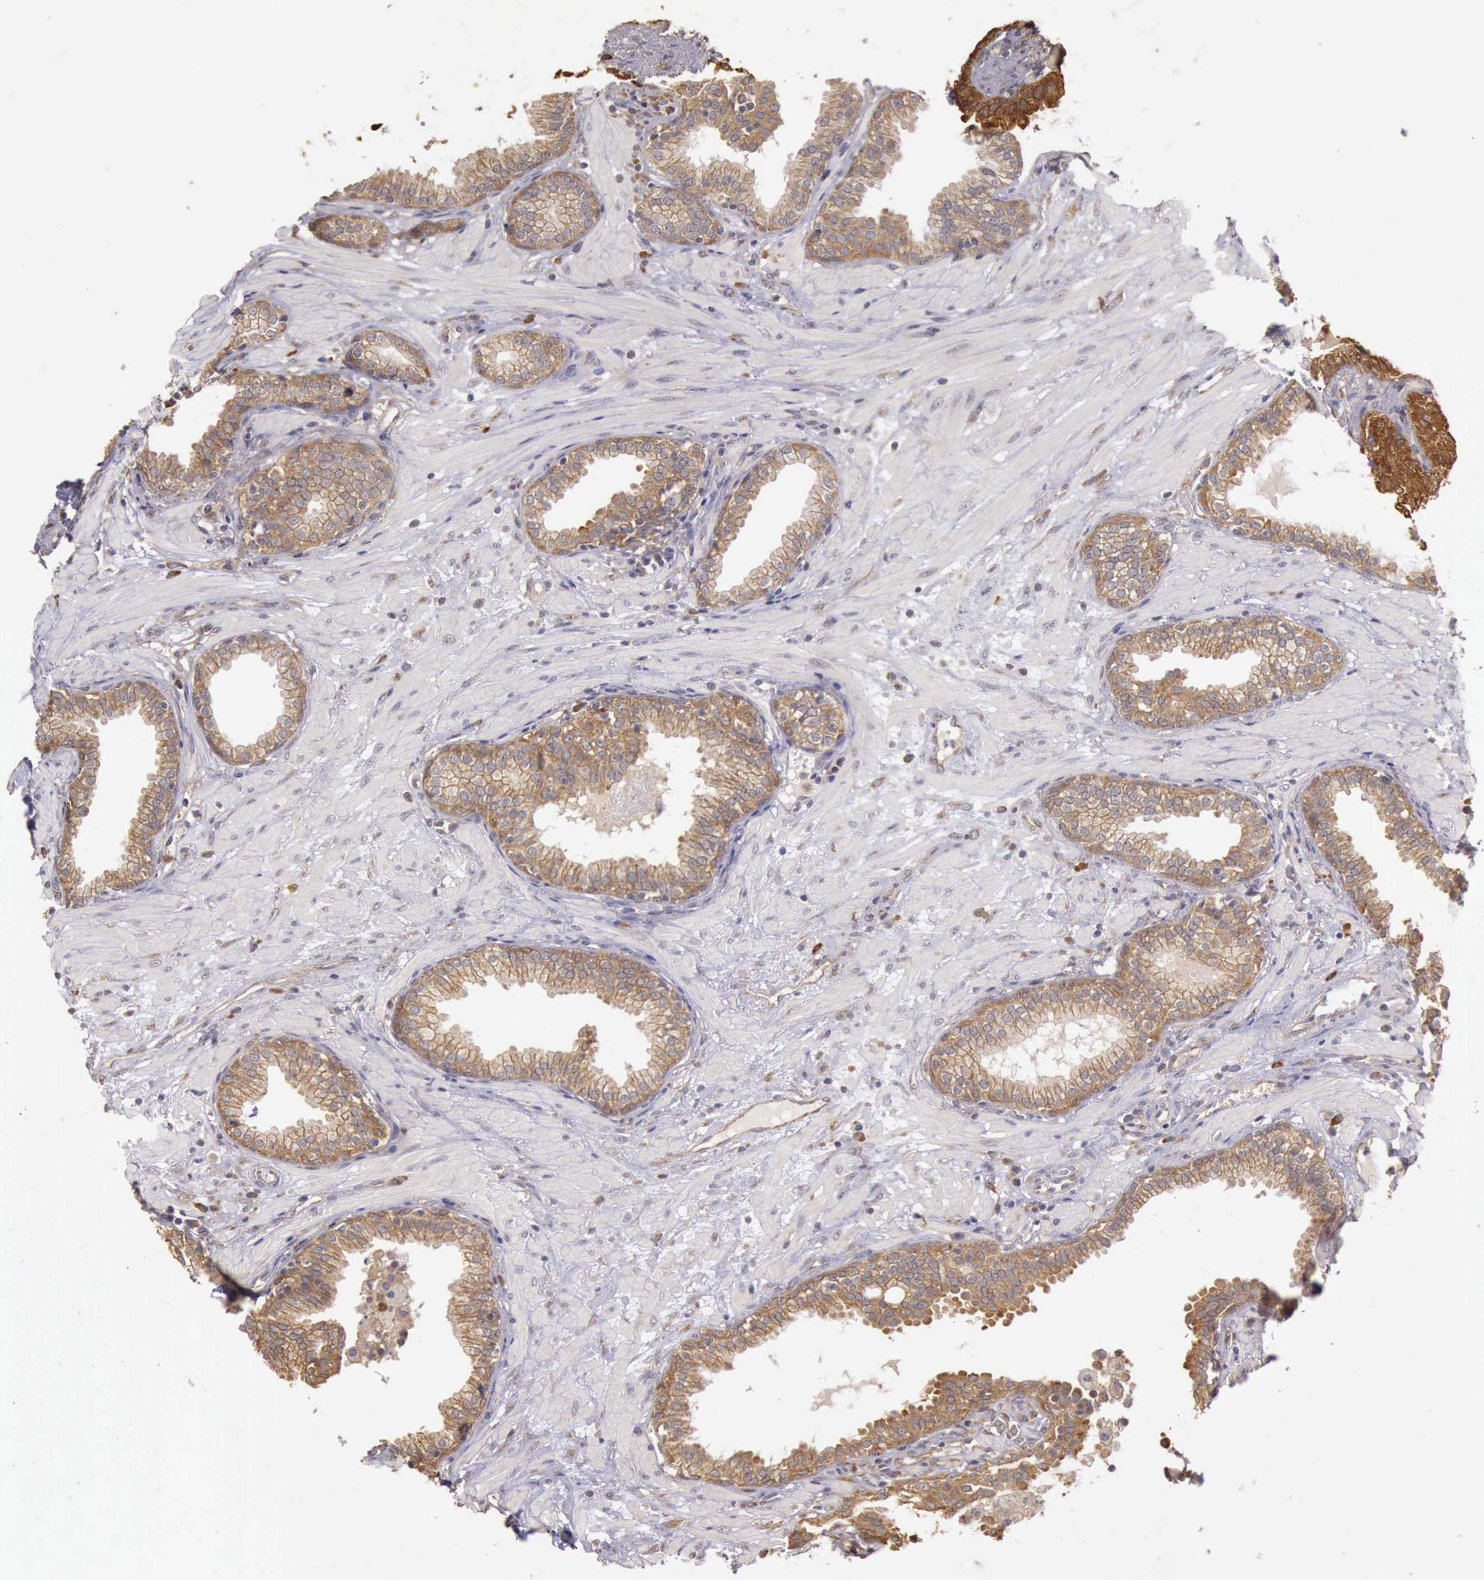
{"staining": {"intensity": "strong", "quantity": "25%-75%", "location": "cytoplasmic/membranous"}, "tissue": "prostate", "cell_type": "Glandular cells", "image_type": "normal", "snomed": [{"axis": "morphology", "description": "Normal tissue, NOS"}, {"axis": "topography", "description": "Prostate"}], "caption": "This image demonstrates immunohistochemistry staining of unremarkable human prostate, with high strong cytoplasmic/membranous staining in about 25%-75% of glandular cells.", "gene": "EIF5", "patient": {"sex": "male", "age": 64}}